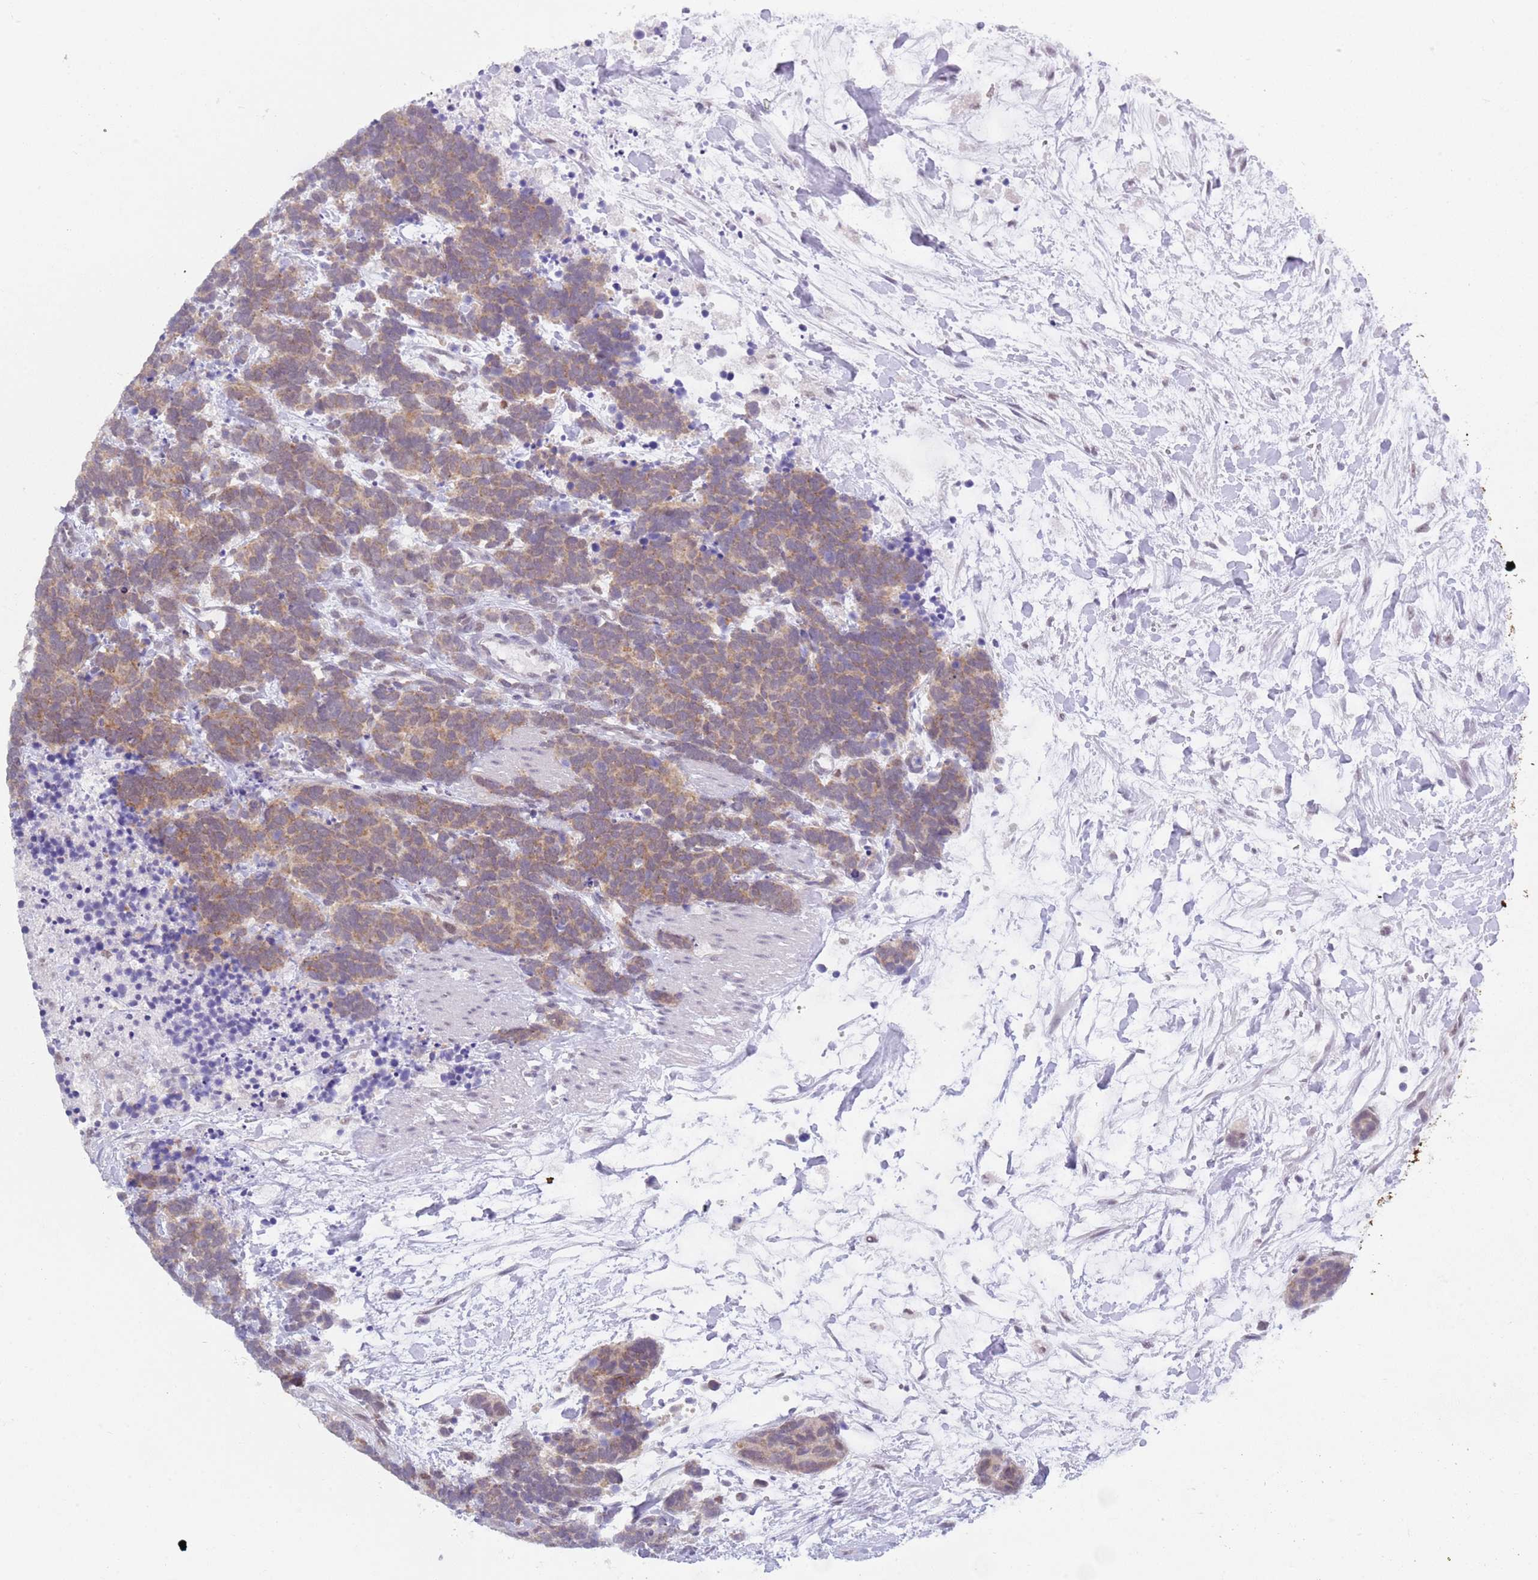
{"staining": {"intensity": "moderate", "quantity": ">75%", "location": "cytoplasmic/membranous"}, "tissue": "carcinoid", "cell_type": "Tumor cells", "image_type": "cancer", "snomed": [{"axis": "morphology", "description": "Carcinoma, NOS"}, {"axis": "morphology", "description": "Carcinoid, malignant, NOS"}, {"axis": "topography", "description": "Prostate"}], "caption": "This histopathology image shows IHC staining of carcinoma, with medium moderate cytoplasmic/membranous positivity in approximately >75% of tumor cells.", "gene": "SEPHS2", "patient": {"sex": "male", "age": 57}}